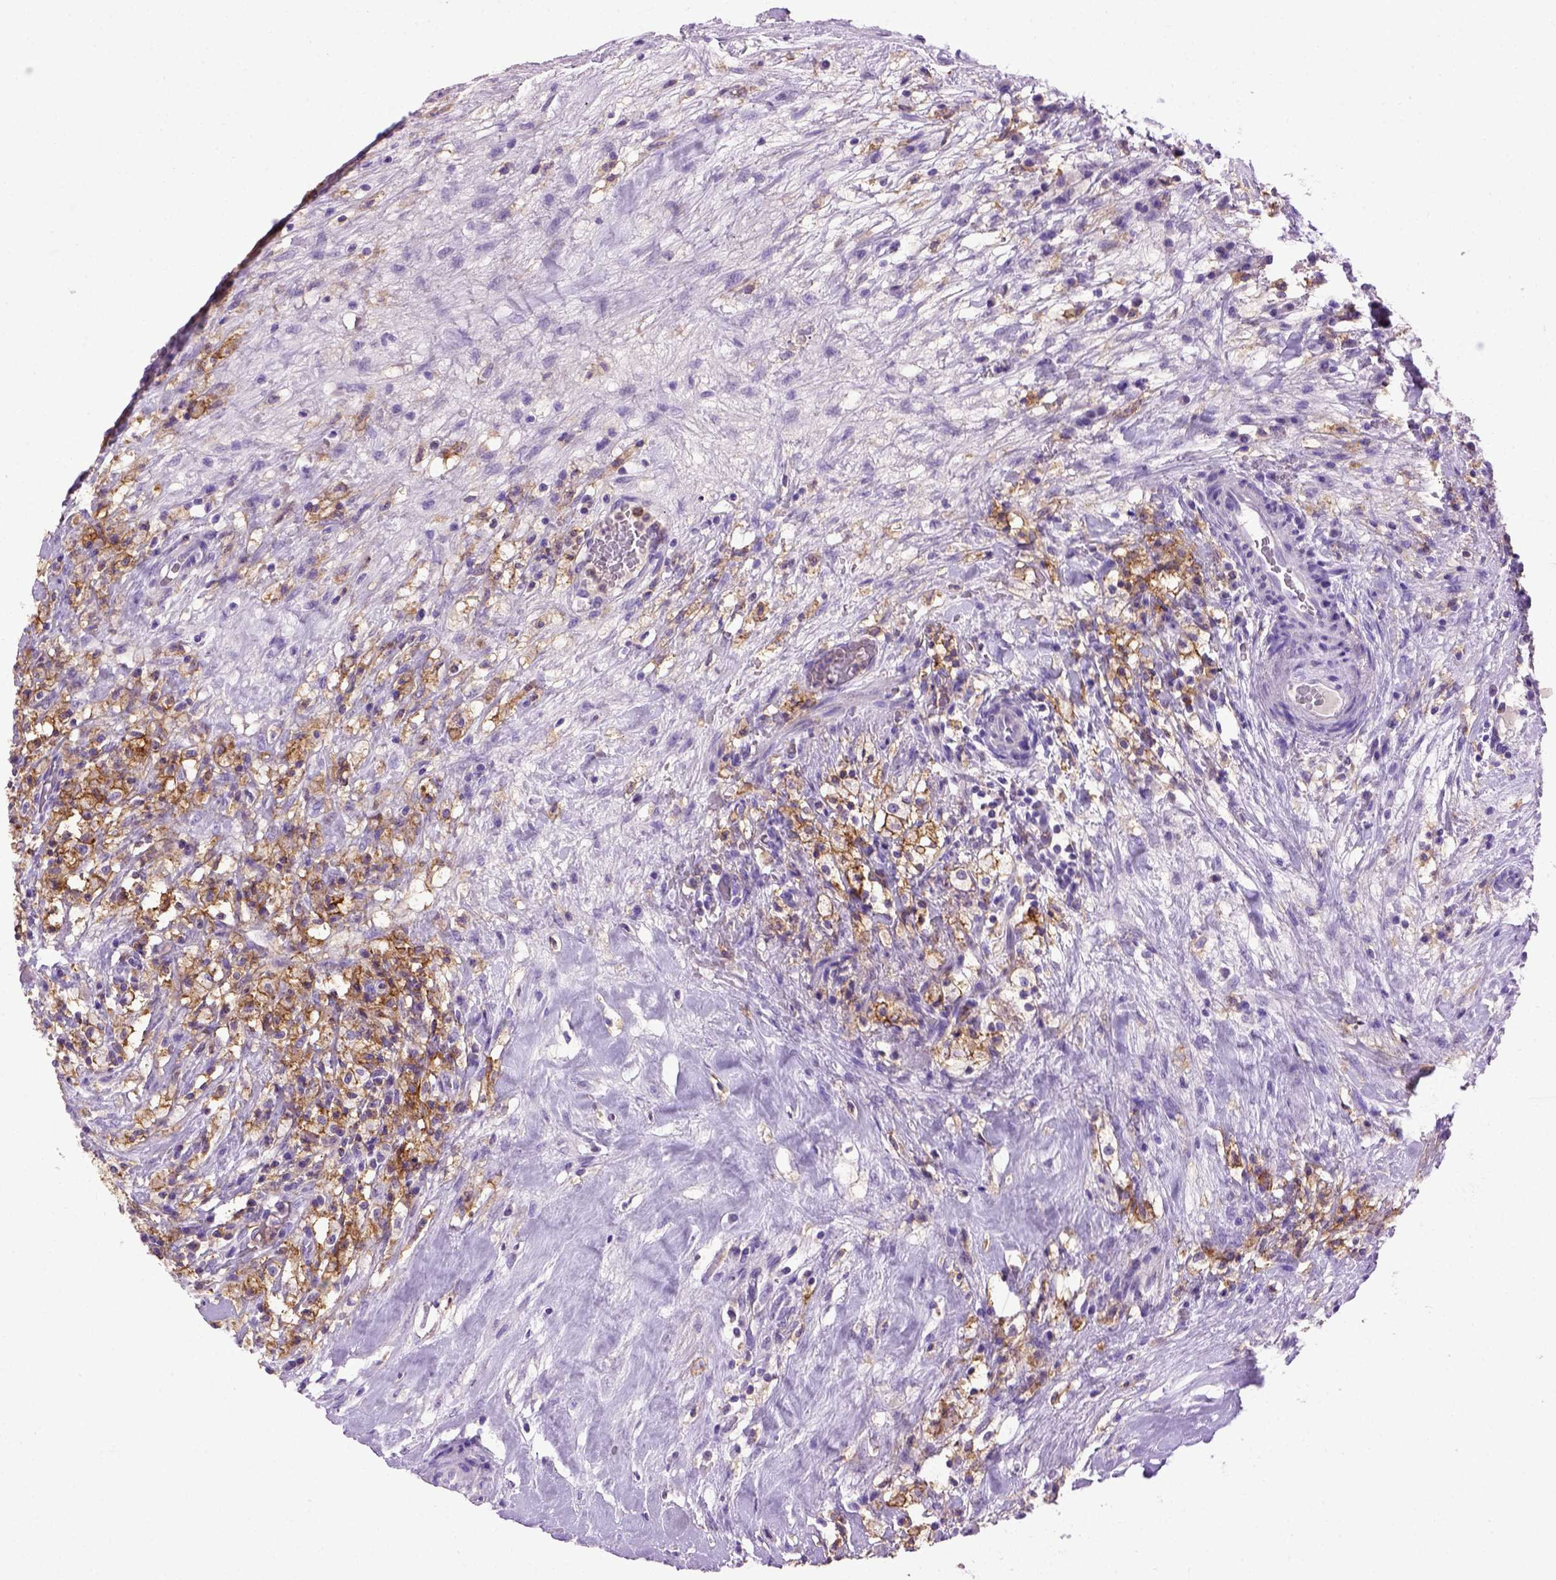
{"staining": {"intensity": "negative", "quantity": "none", "location": "none"}, "tissue": "testis cancer", "cell_type": "Tumor cells", "image_type": "cancer", "snomed": [{"axis": "morphology", "description": "Necrosis, NOS"}, {"axis": "morphology", "description": "Carcinoma, Embryonal, NOS"}, {"axis": "topography", "description": "Testis"}], "caption": "Tumor cells show no significant staining in testis cancer. Nuclei are stained in blue.", "gene": "ITGAX", "patient": {"sex": "male", "age": 19}}